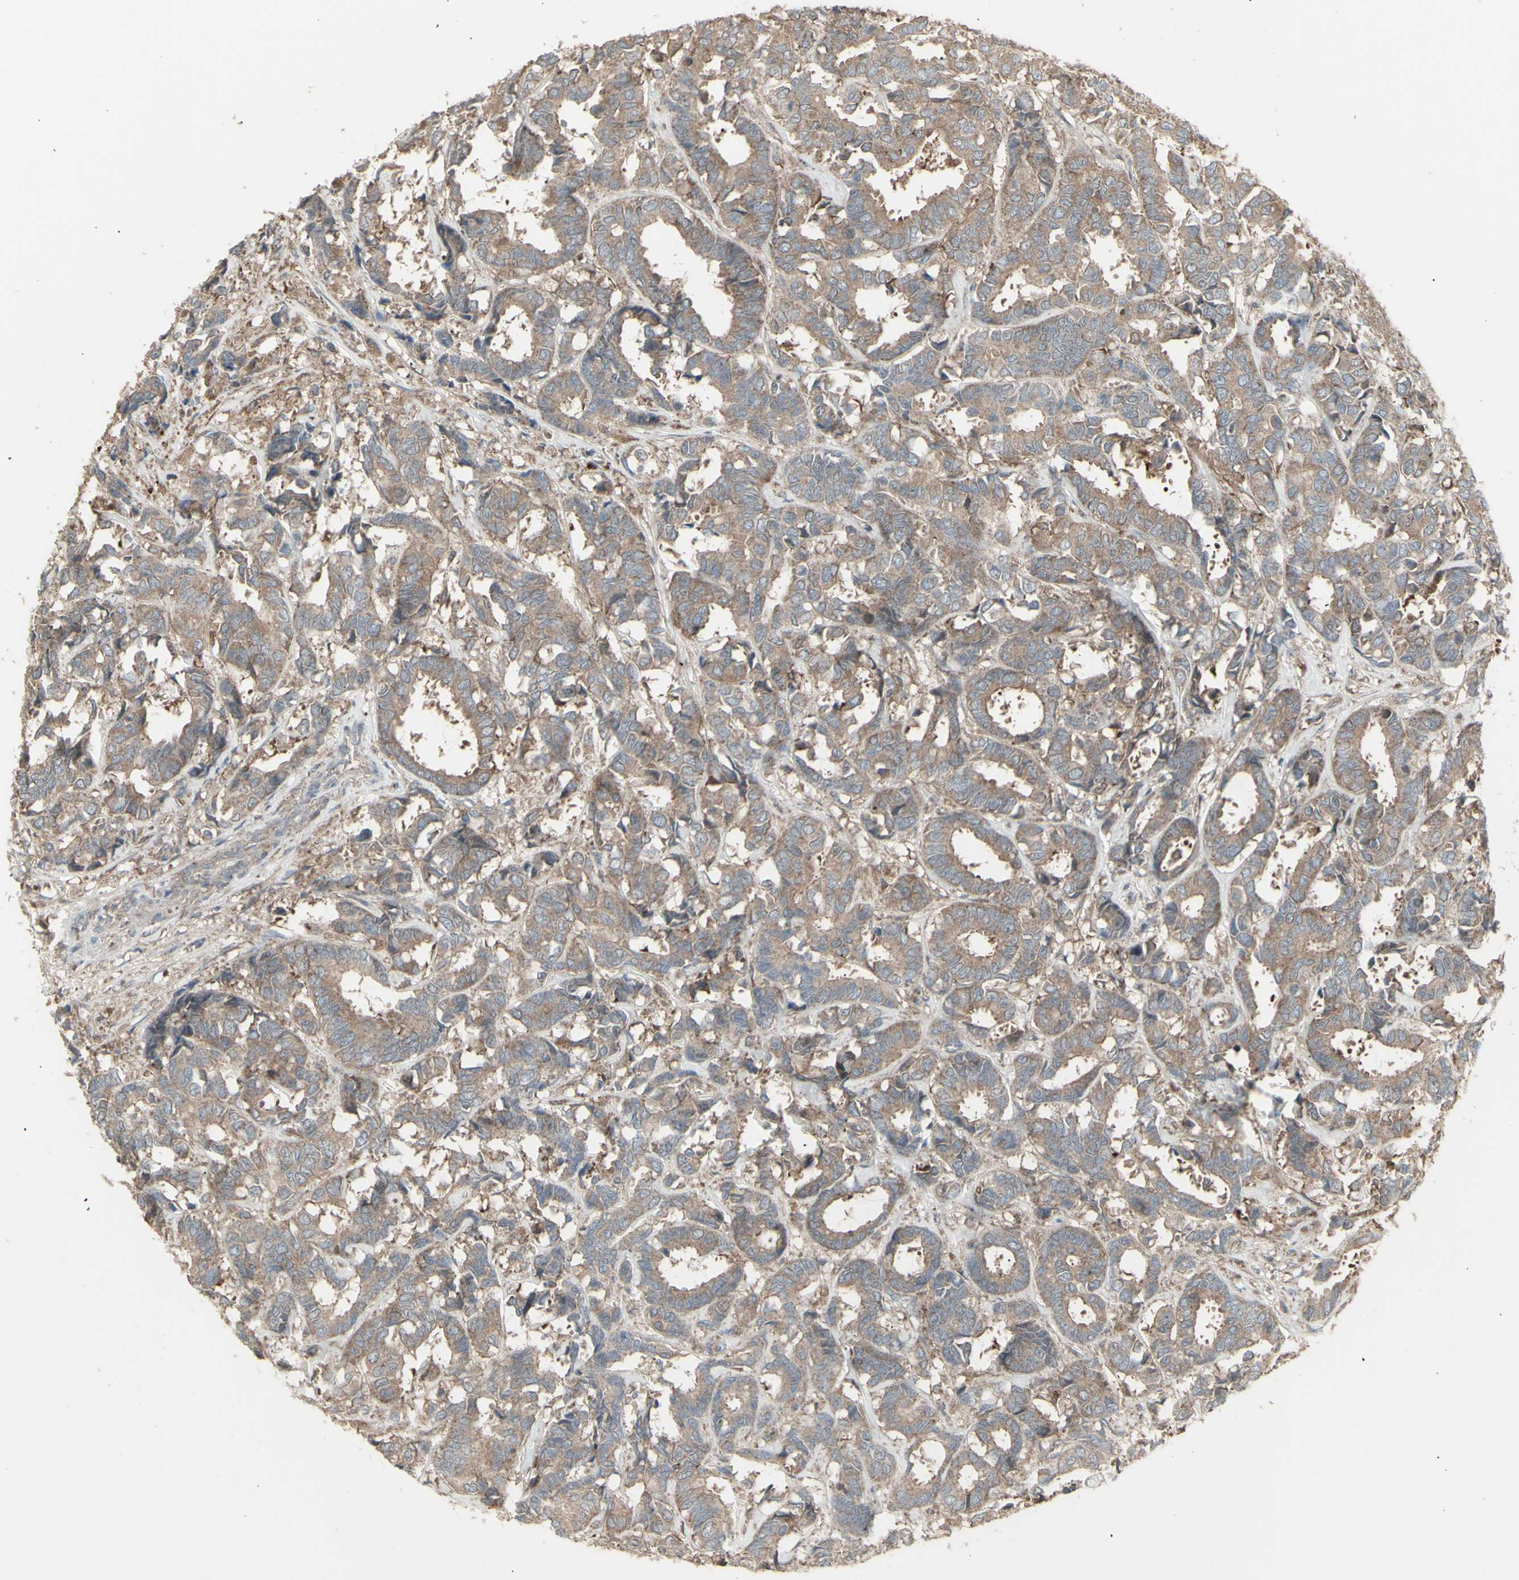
{"staining": {"intensity": "moderate", "quantity": ">75%", "location": "cytoplasmic/membranous"}, "tissue": "breast cancer", "cell_type": "Tumor cells", "image_type": "cancer", "snomed": [{"axis": "morphology", "description": "Duct carcinoma"}, {"axis": "topography", "description": "Breast"}], "caption": "Human infiltrating ductal carcinoma (breast) stained with a protein marker exhibits moderate staining in tumor cells.", "gene": "RNASEL", "patient": {"sex": "female", "age": 87}}